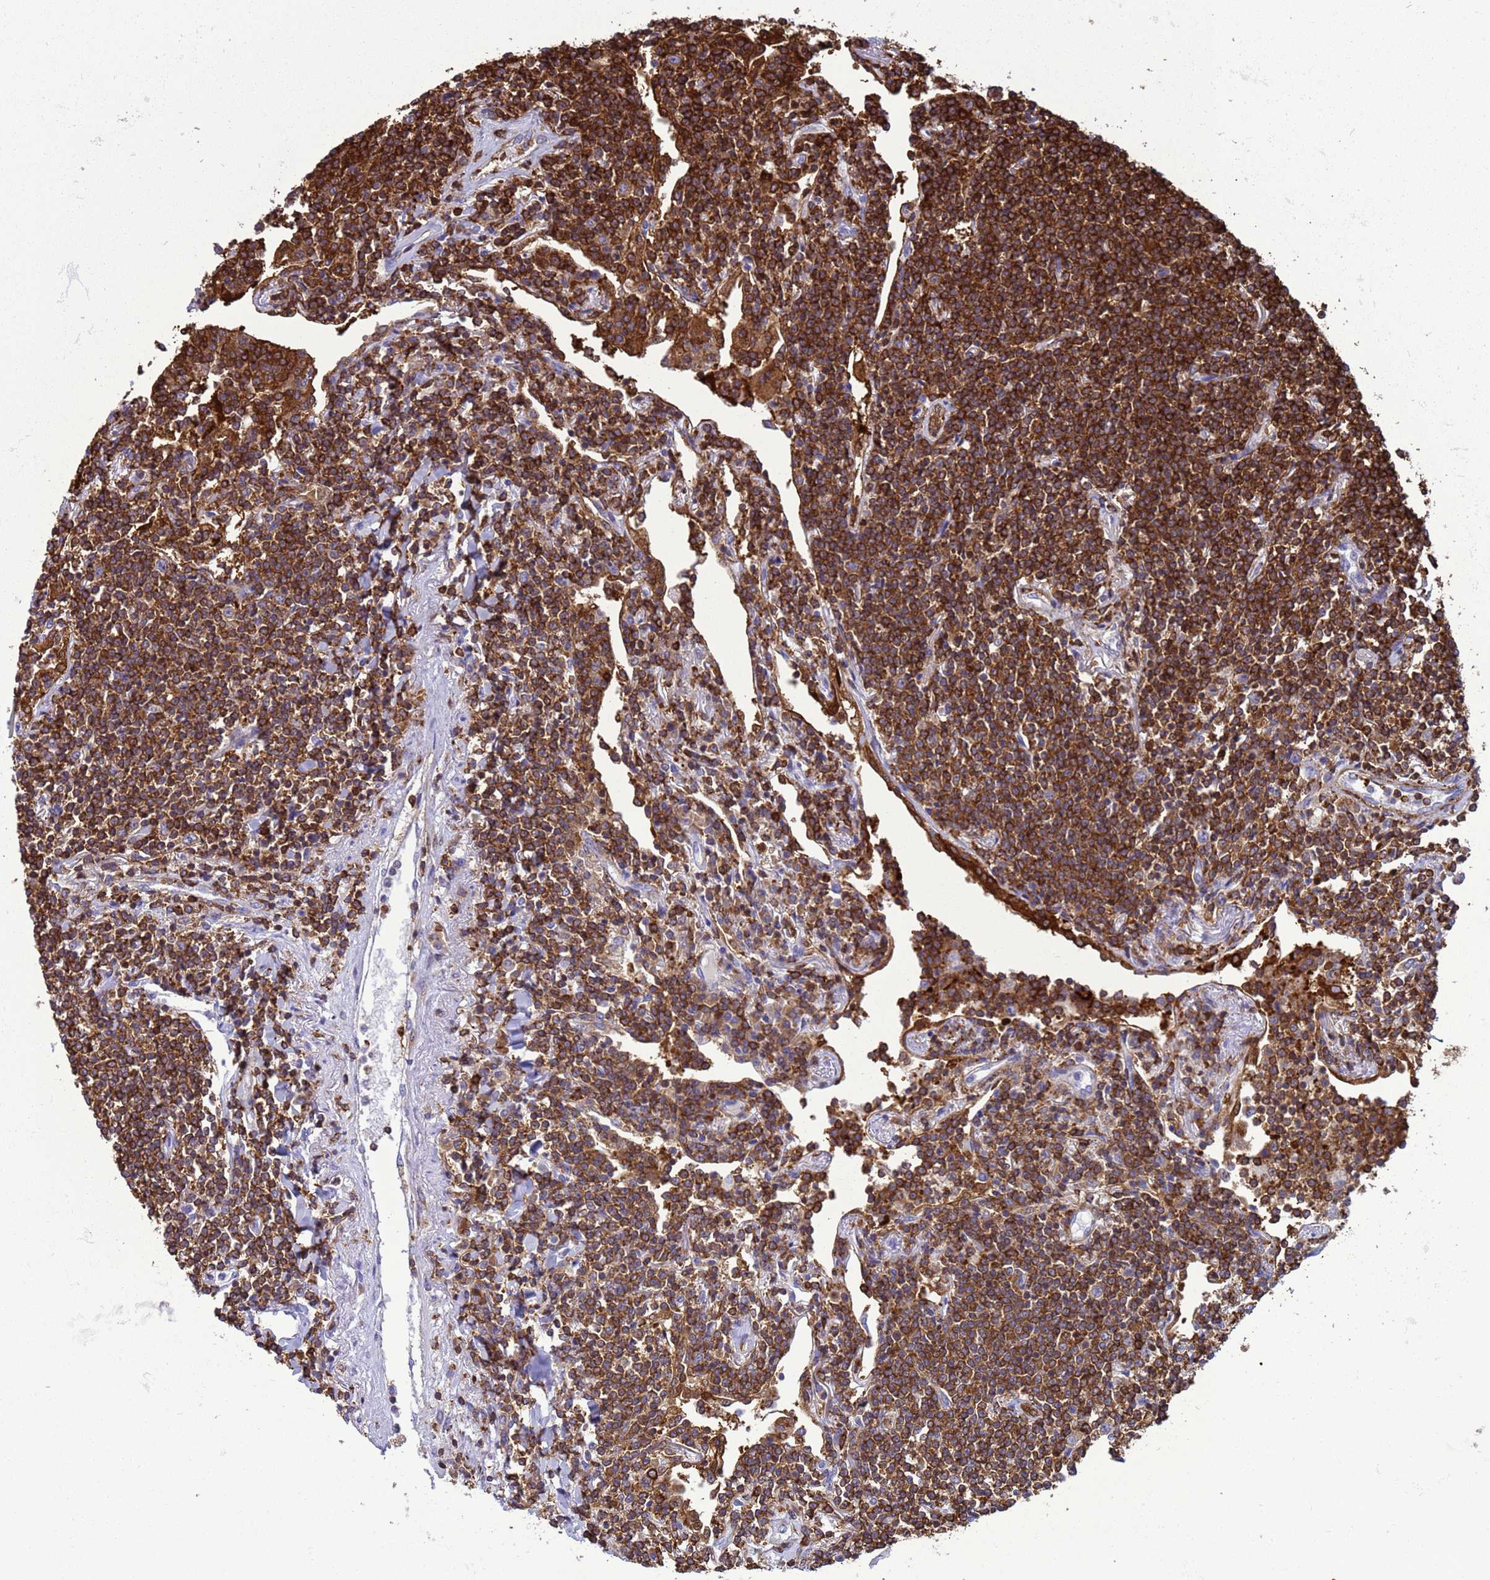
{"staining": {"intensity": "strong", "quantity": ">75%", "location": "cytoplasmic/membranous"}, "tissue": "lymphoma", "cell_type": "Tumor cells", "image_type": "cancer", "snomed": [{"axis": "morphology", "description": "Malignant lymphoma, non-Hodgkin's type, Low grade"}, {"axis": "topography", "description": "Lung"}], "caption": "Approximately >75% of tumor cells in human lymphoma demonstrate strong cytoplasmic/membranous protein expression as visualized by brown immunohistochemical staining.", "gene": "EZR", "patient": {"sex": "female", "age": 71}}